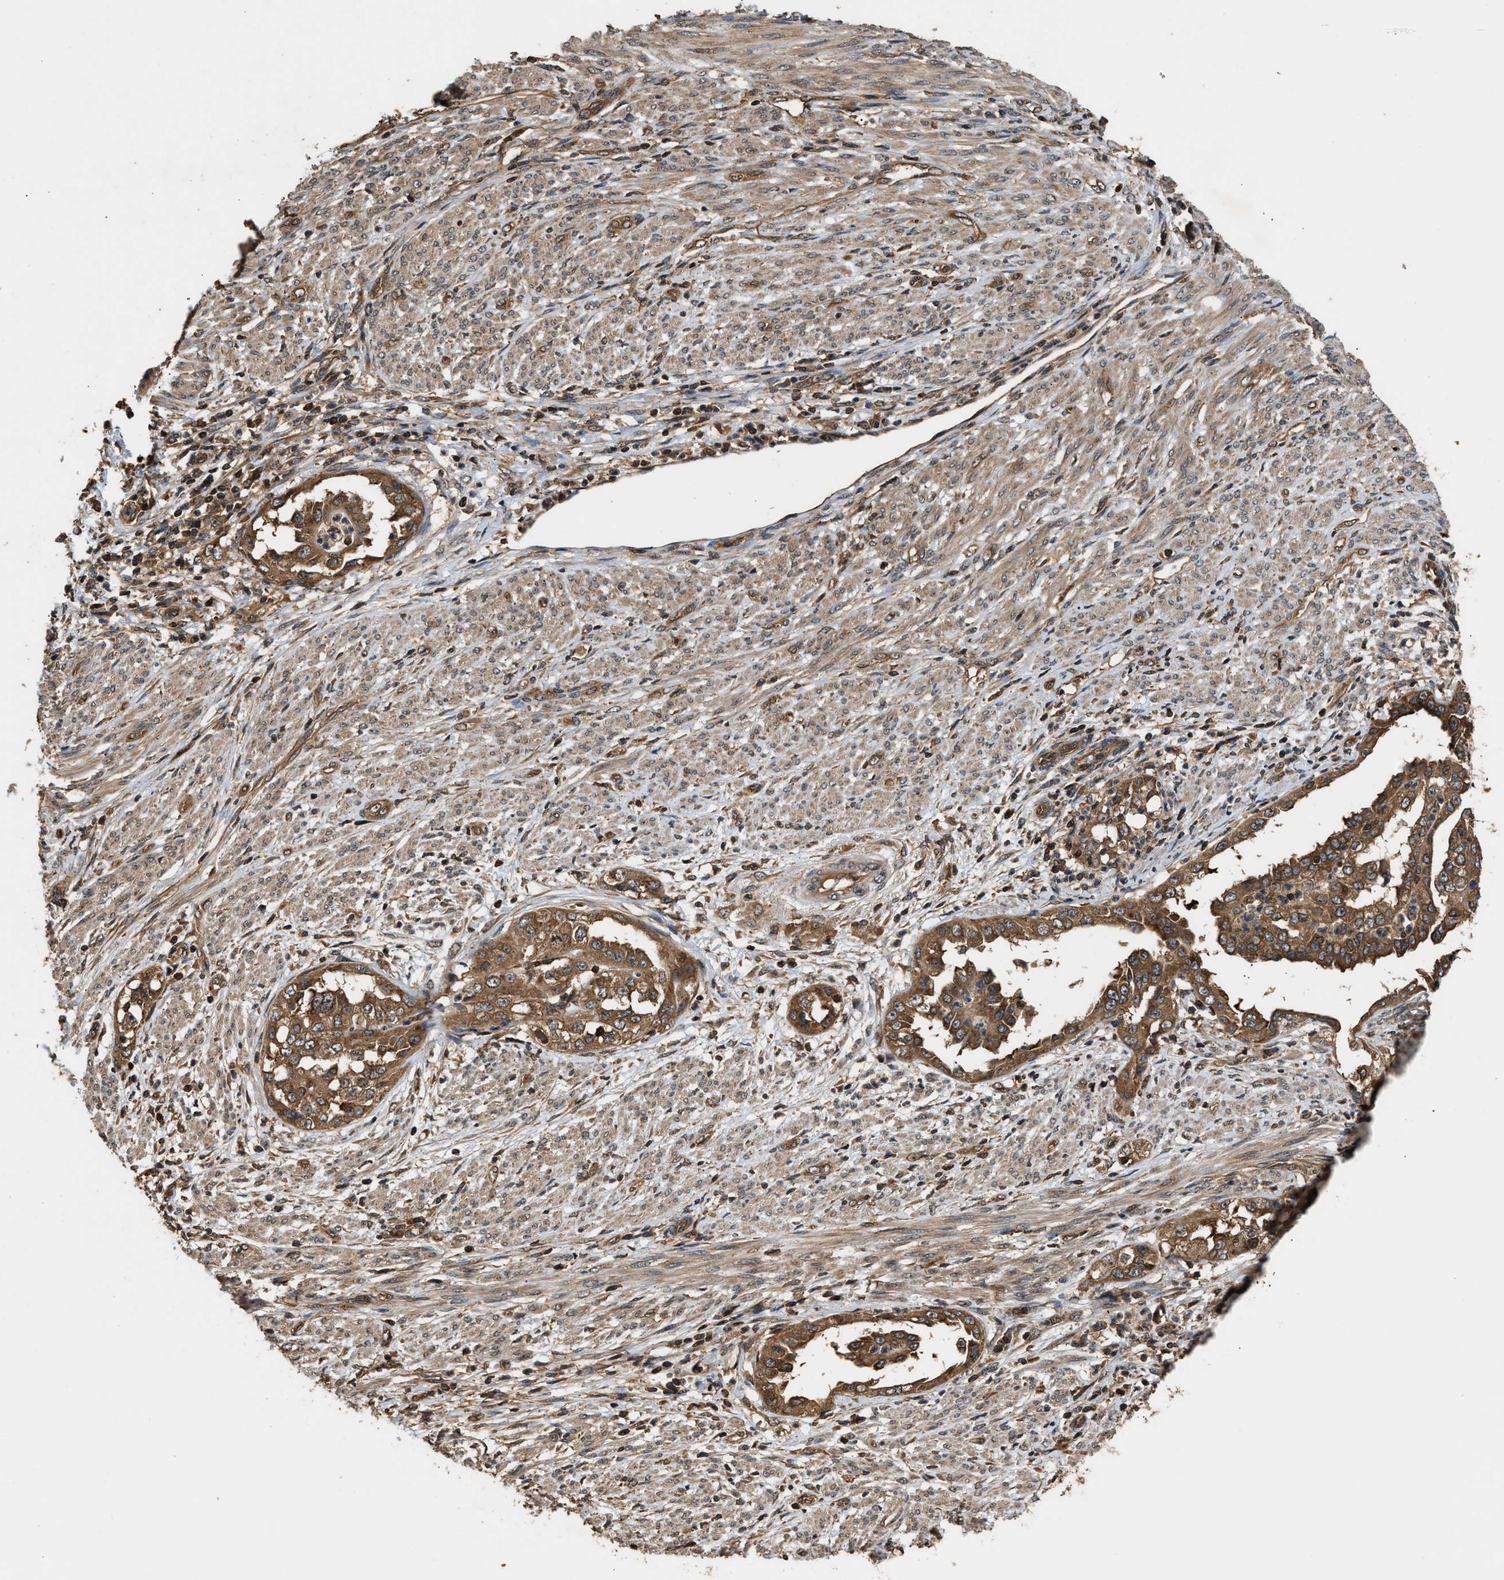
{"staining": {"intensity": "moderate", "quantity": ">75%", "location": "cytoplasmic/membranous"}, "tissue": "endometrial cancer", "cell_type": "Tumor cells", "image_type": "cancer", "snomed": [{"axis": "morphology", "description": "Adenocarcinoma, NOS"}, {"axis": "topography", "description": "Endometrium"}], "caption": "Moderate cytoplasmic/membranous staining is appreciated in approximately >75% of tumor cells in endometrial cancer (adenocarcinoma).", "gene": "DNAJC2", "patient": {"sex": "female", "age": 85}}